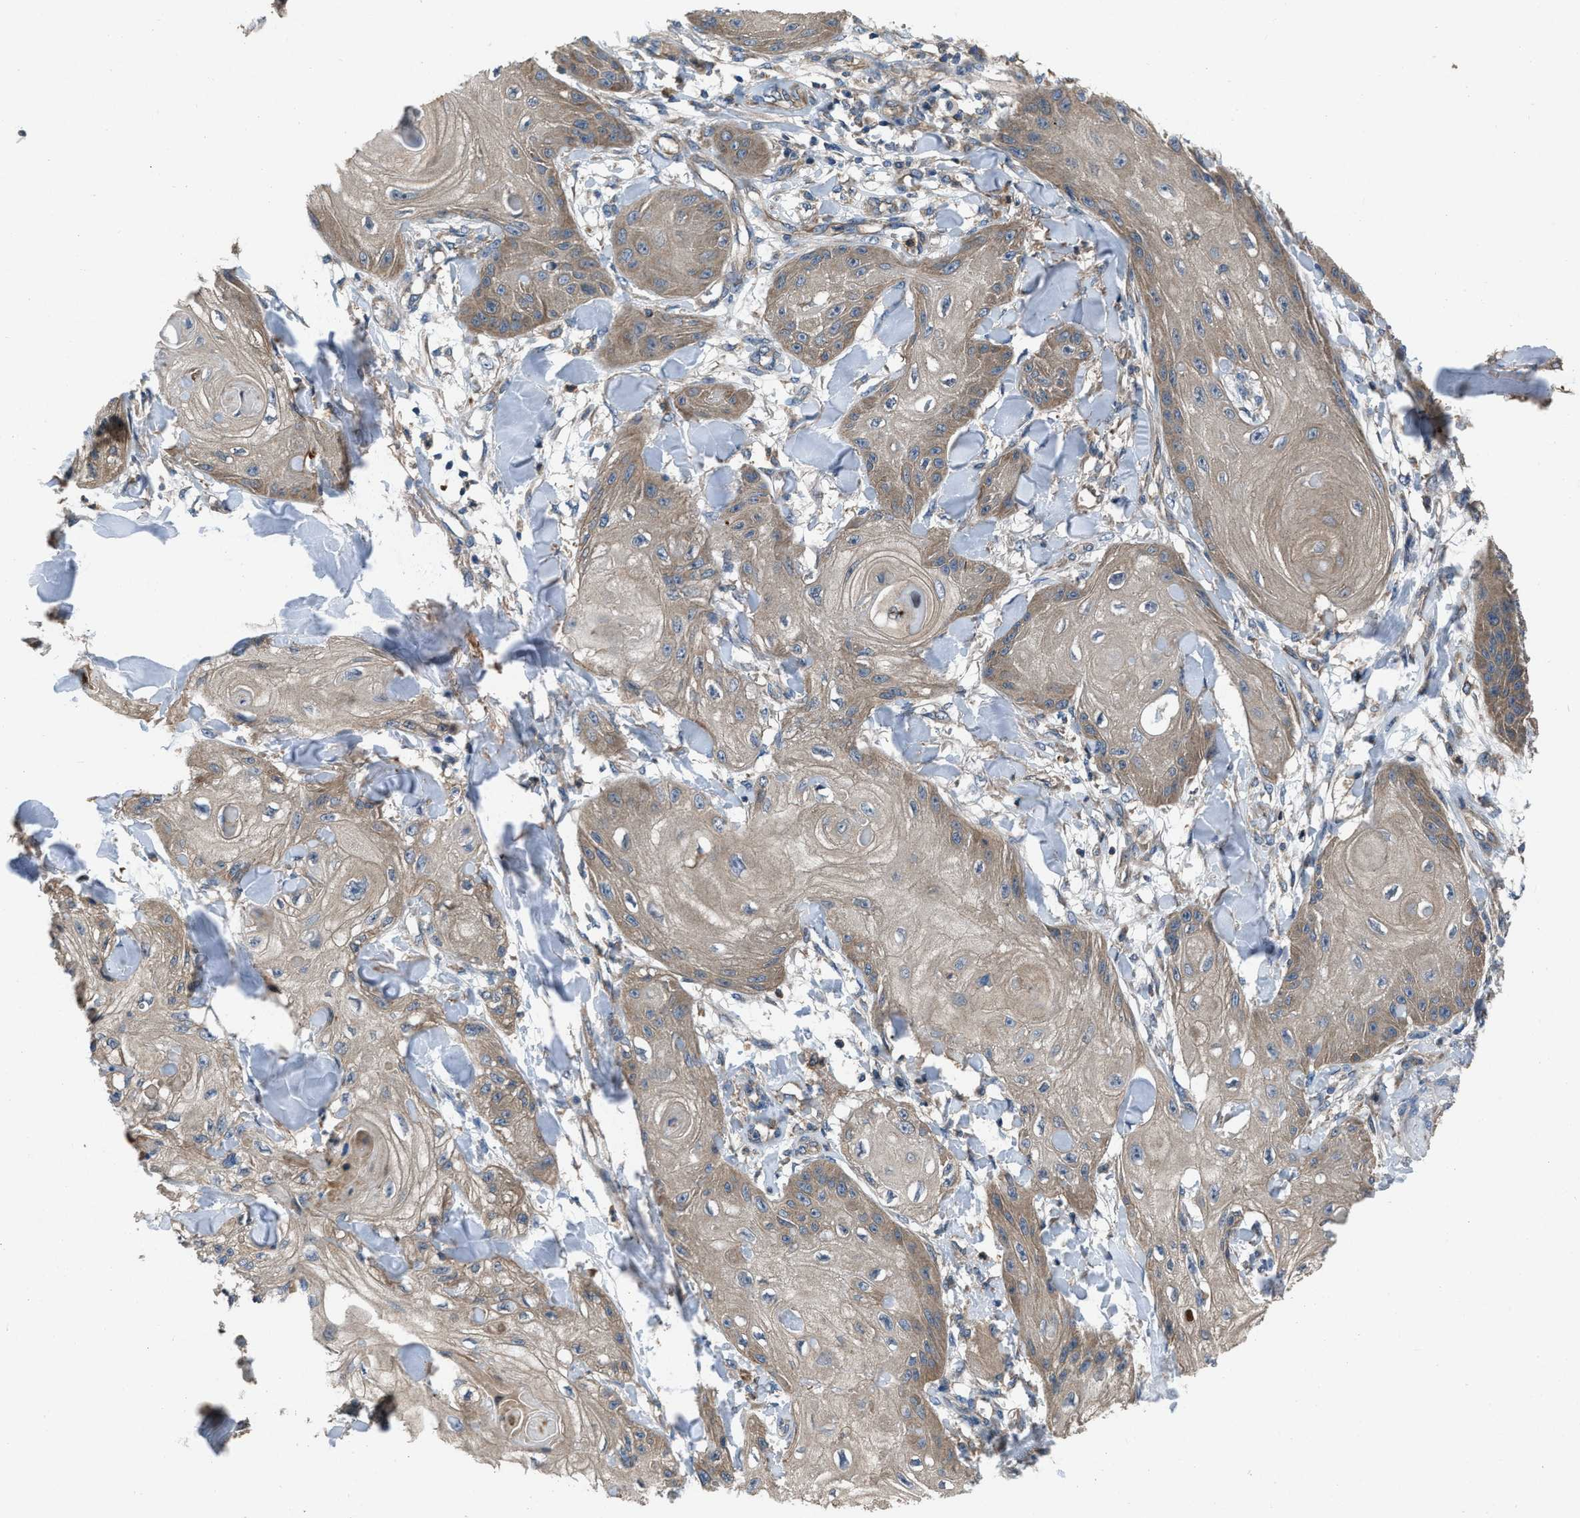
{"staining": {"intensity": "weak", "quantity": ">75%", "location": "cytoplasmic/membranous"}, "tissue": "skin cancer", "cell_type": "Tumor cells", "image_type": "cancer", "snomed": [{"axis": "morphology", "description": "Squamous cell carcinoma, NOS"}, {"axis": "topography", "description": "Skin"}], "caption": "Skin cancer was stained to show a protein in brown. There is low levels of weak cytoplasmic/membranous positivity in about >75% of tumor cells.", "gene": "USP25", "patient": {"sex": "male", "age": 74}}